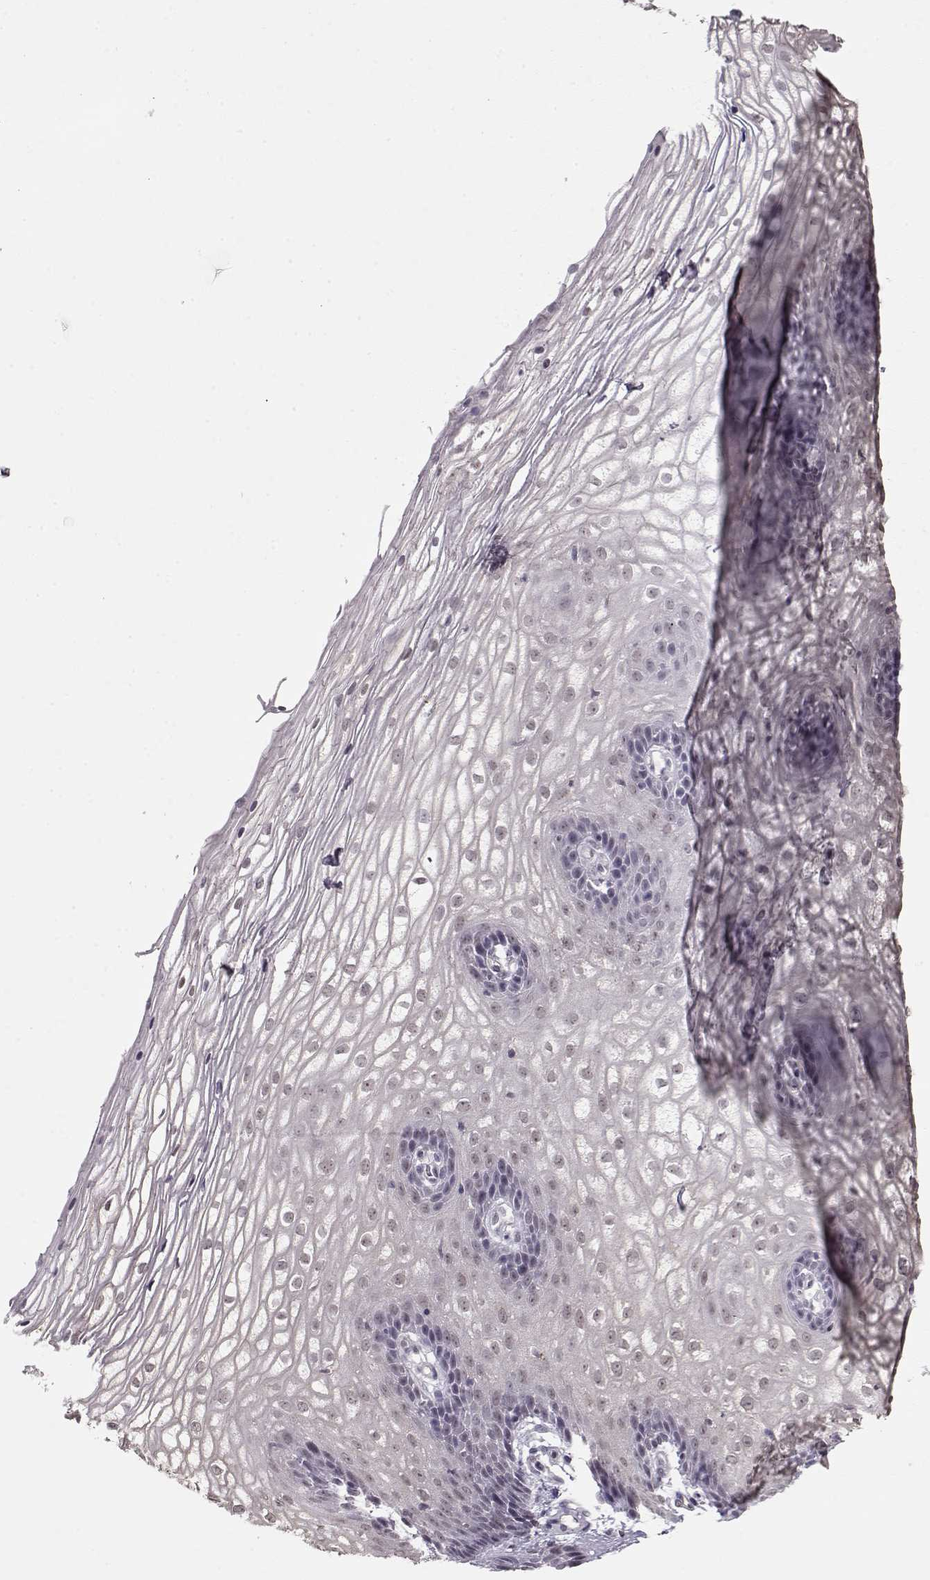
{"staining": {"intensity": "negative", "quantity": "none", "location": "none"}, "tissue": "vagina", "cell_type": "Squamous epithelial cells", "image_type": "normal", "snomed": [{"axis": "morphology", "description": "Normal tissue, NOS"}, {"axis": "topography", "description": "Vagina"}], "caption": "This is an immunohistochemistry photomicrograph of unremarkable vagina. There is no expression in squamous epithelial cells.", "gene": "PCP4", "patient": {"sex": "female", "age": 34}}